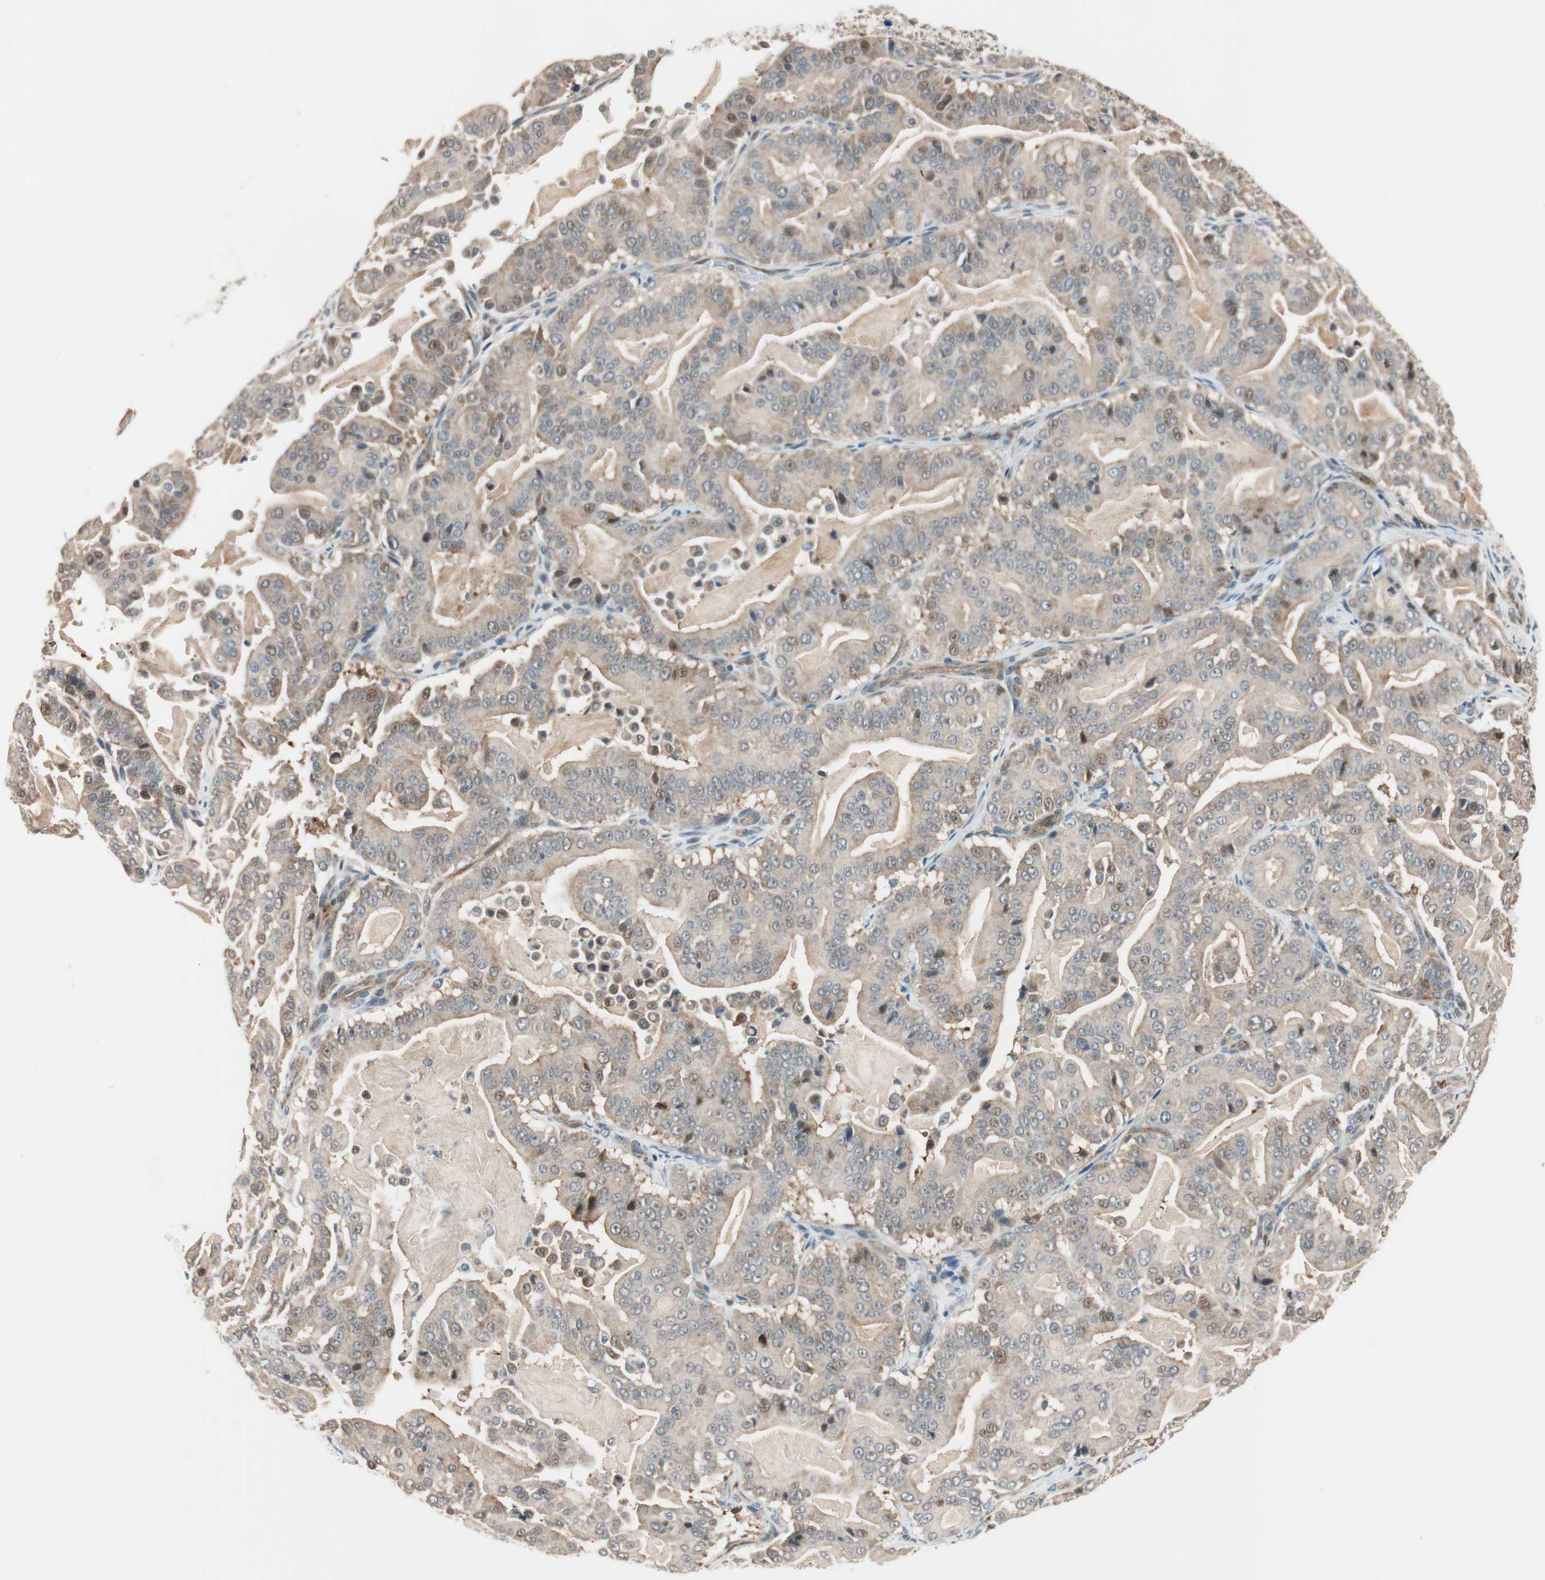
{"staining": {"intensity": "weak", "quantity": "<25%", "location": "cytoplasmic/membranous"}, "tissue": "pancreatic cancer", "cell_type": "Tumor cells", "image_type": "cancer", "snomed": [{"axis": "morphology", "description": "Adenocarcinoma, NOS"}, {"axis": "topography", "description": "Pancreas"}], "caption": "High power microscopy image of an IHC image of pancreatic cancer, revealing no significant positivity in tumor cells. (Brightfield microscopy of DAB immunohistochemistry (IHC) at high magnification).", "gene": "PIK3R3", "patient": {"sex": "male", "age": 63}}